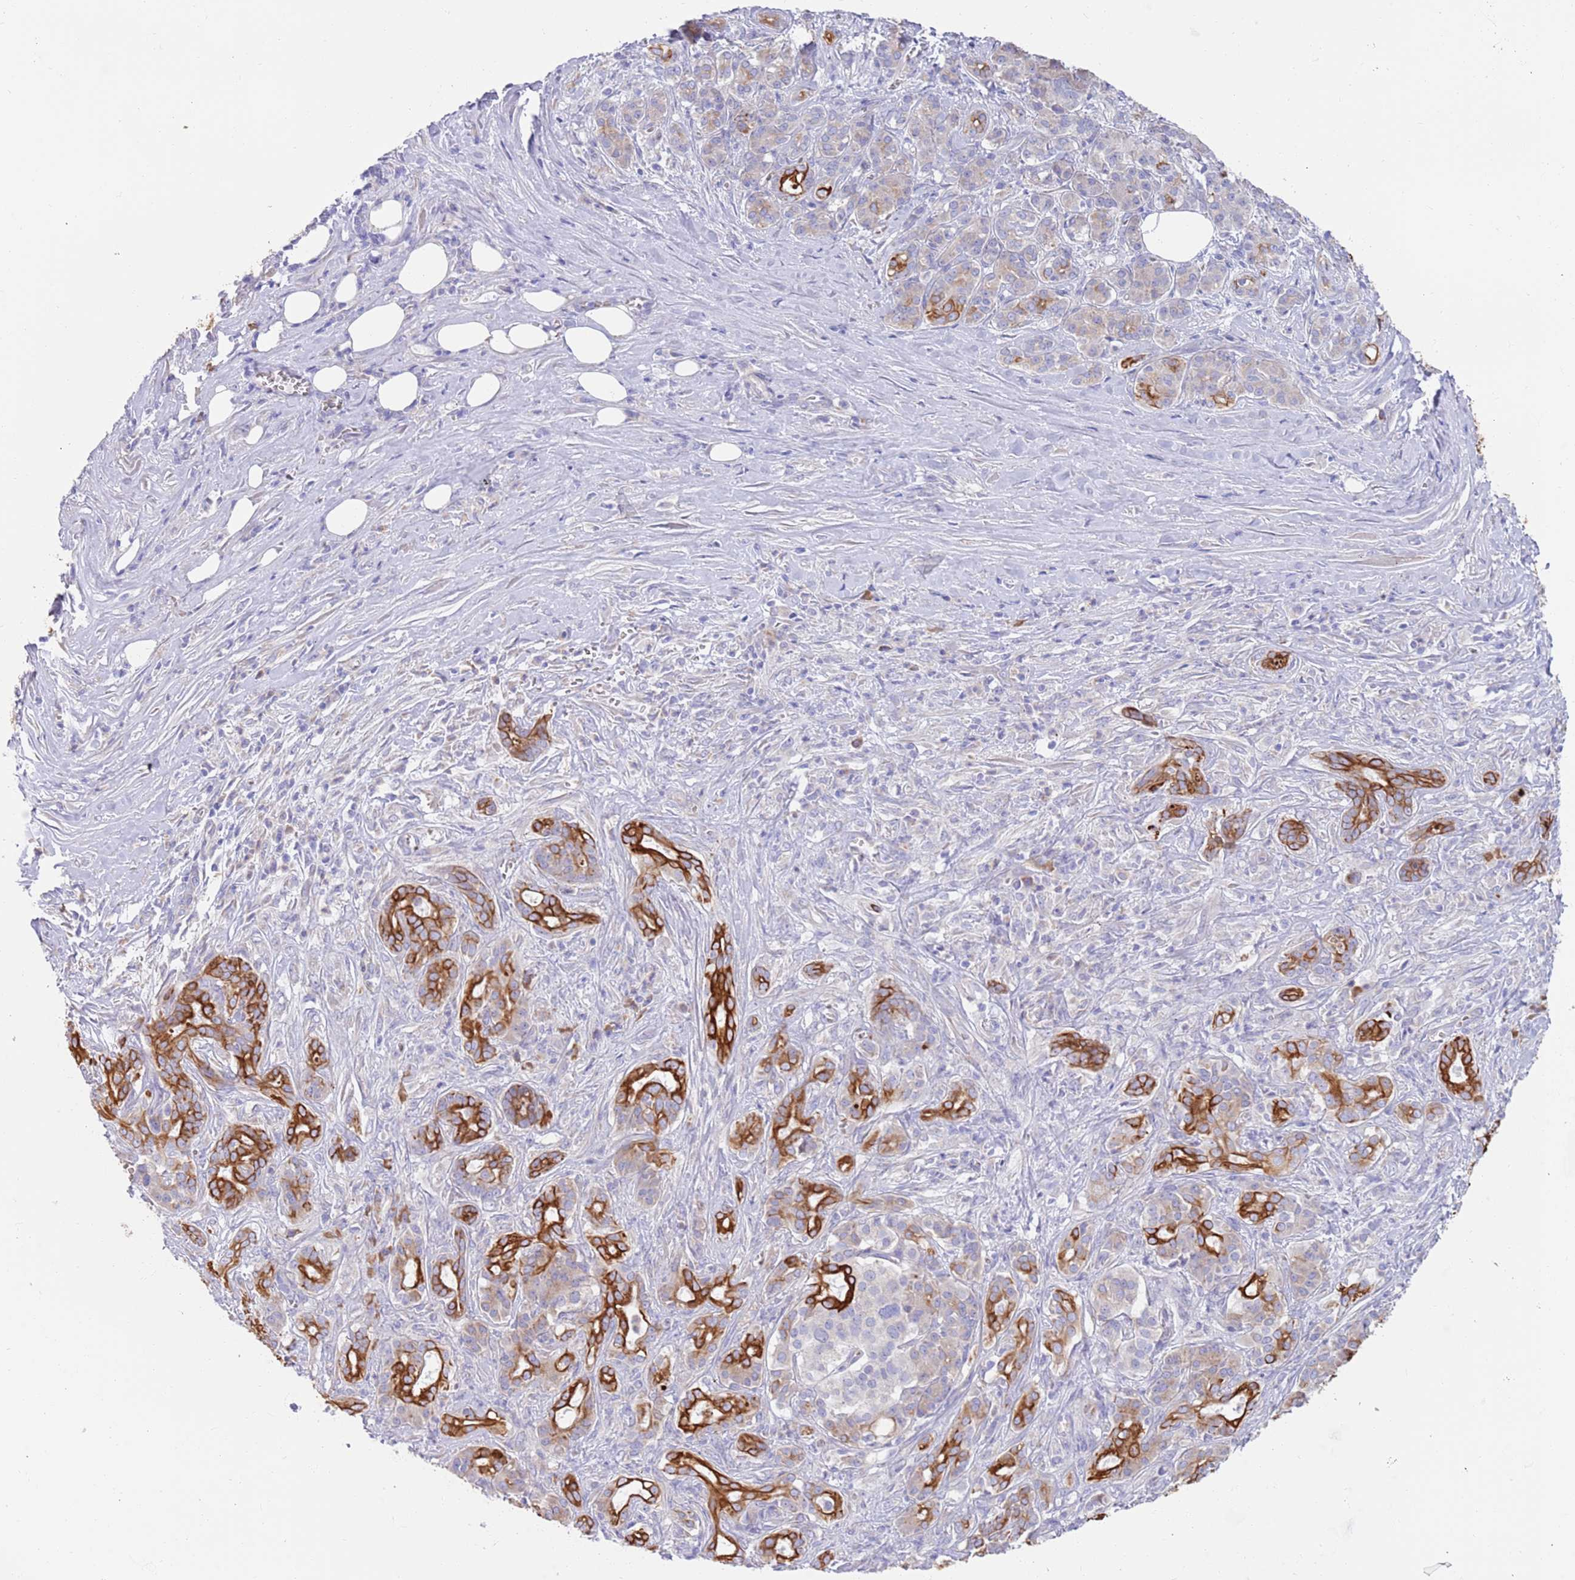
{"staining": {"intensity": "strong", "quantity": "25%-75%", "location": "cytoplasmic/membranous"}, "tissue": "pancreatic cancer", "cell_type": "Tumor cells", "image_type": "cancer", "snomed": [{"axis": "morphology", "description": "Adenocarcinoma, NOS"}, {"axis": "topography", "description": "Pancreas"}], "caption": "Human pancreatic adenocarcinoma stained with a protein marker demonstrates strong staining in tumor cells.", "gene": "CCDC149", "patient": {"sex": "male", "age": 57}}